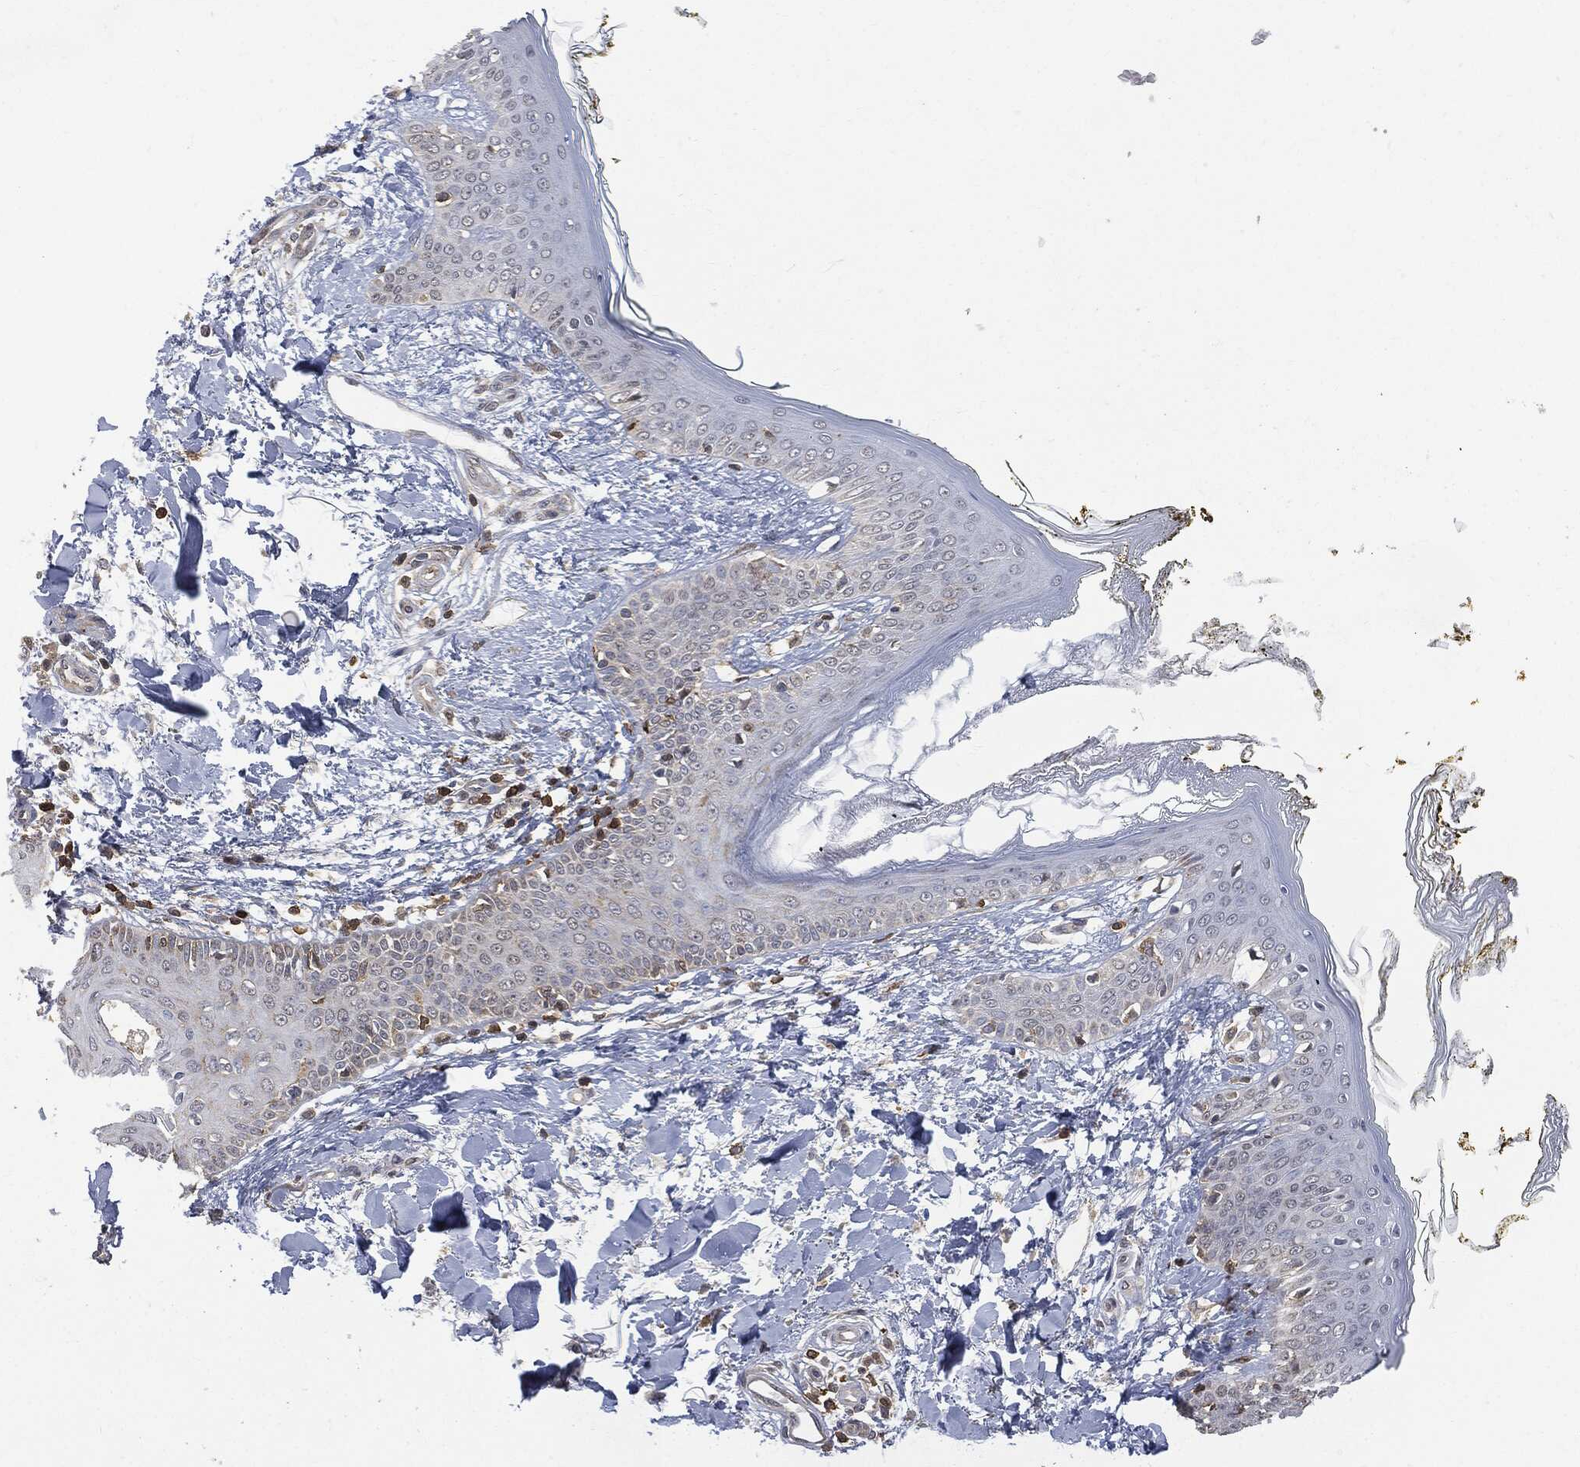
{"staining": {"intensity": "negative", "quantity": "none", "location": "none"}, "tissue": "skin", "cell_type": "Fibroblasts", "image_type": "normal", "snomed": [{"axis": "morphology", "description": "Normal tissue, NOS"}, {"axis": "morphology", "description": "Malignant melanoma, NOS"}, {"axis": "topography", "description": "Skin"}], "caption": "Protein analysis of benign skin reveals no significant staining in fibroblasts. Nuclei are stained in blue.", "gene": "PSMB10", "patient": {"sex": "female", "age": 34}}